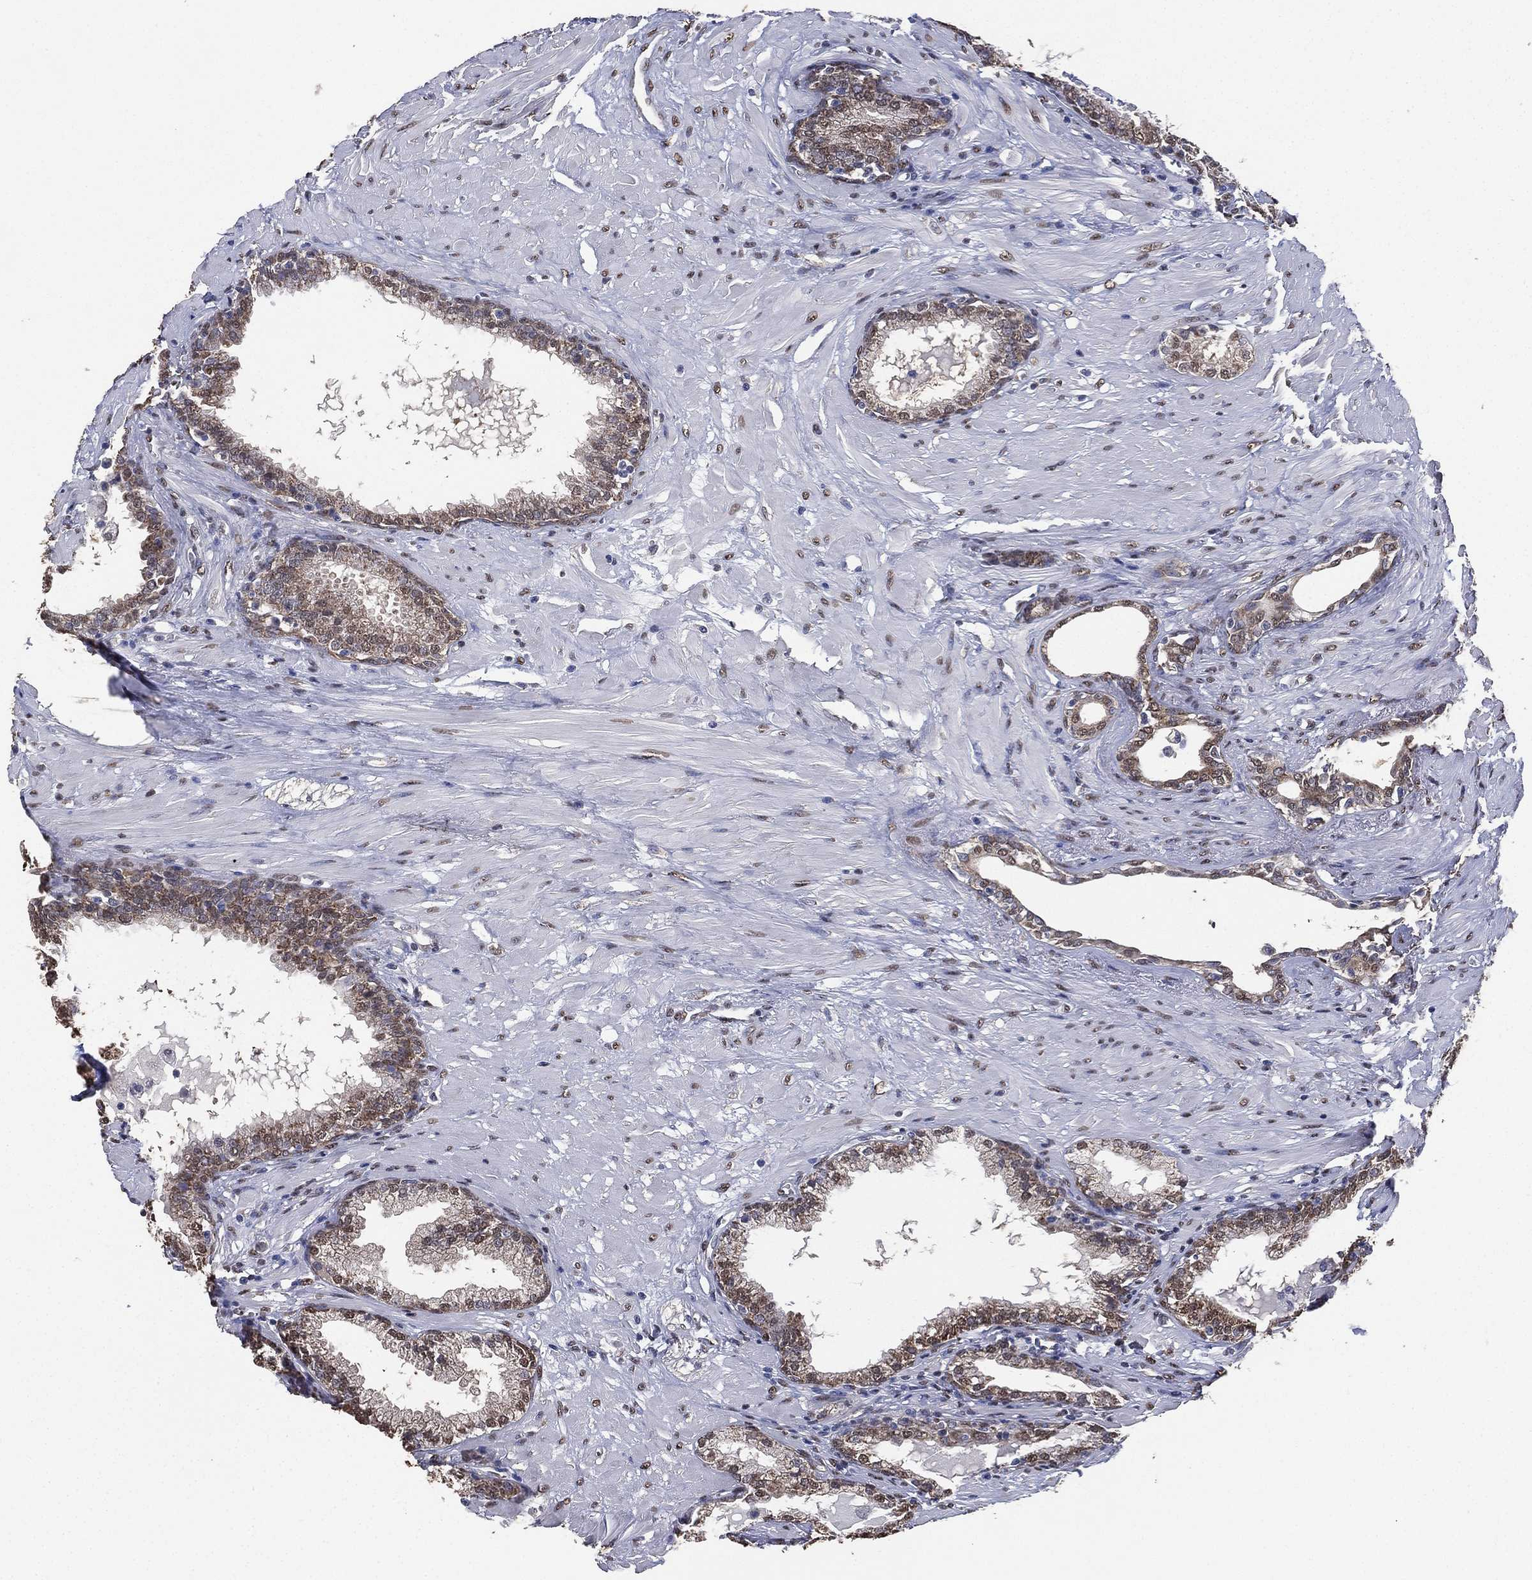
{"staining": {"intensity": "weak", "quantity": "25%-75%", "location": "cytoplasmic/membranous,nuclear"}, "tissue": "prostate", "cell_type": "Glandular cells", "image_type": "normal", "snomed": [{"axis": "morphology", "description": "Normal tissue, NOS"}, {"axis": "topography", "description": "Prostate"}], "caption": "Immunohistochemical staining of normal prostate shows weak cytoplasmic/membranous,nuclear protein positivity in about 25%-75% of glandular cells.", "gene": "ALDH7A1", "patient": {"sex": "male", "age": 64}}